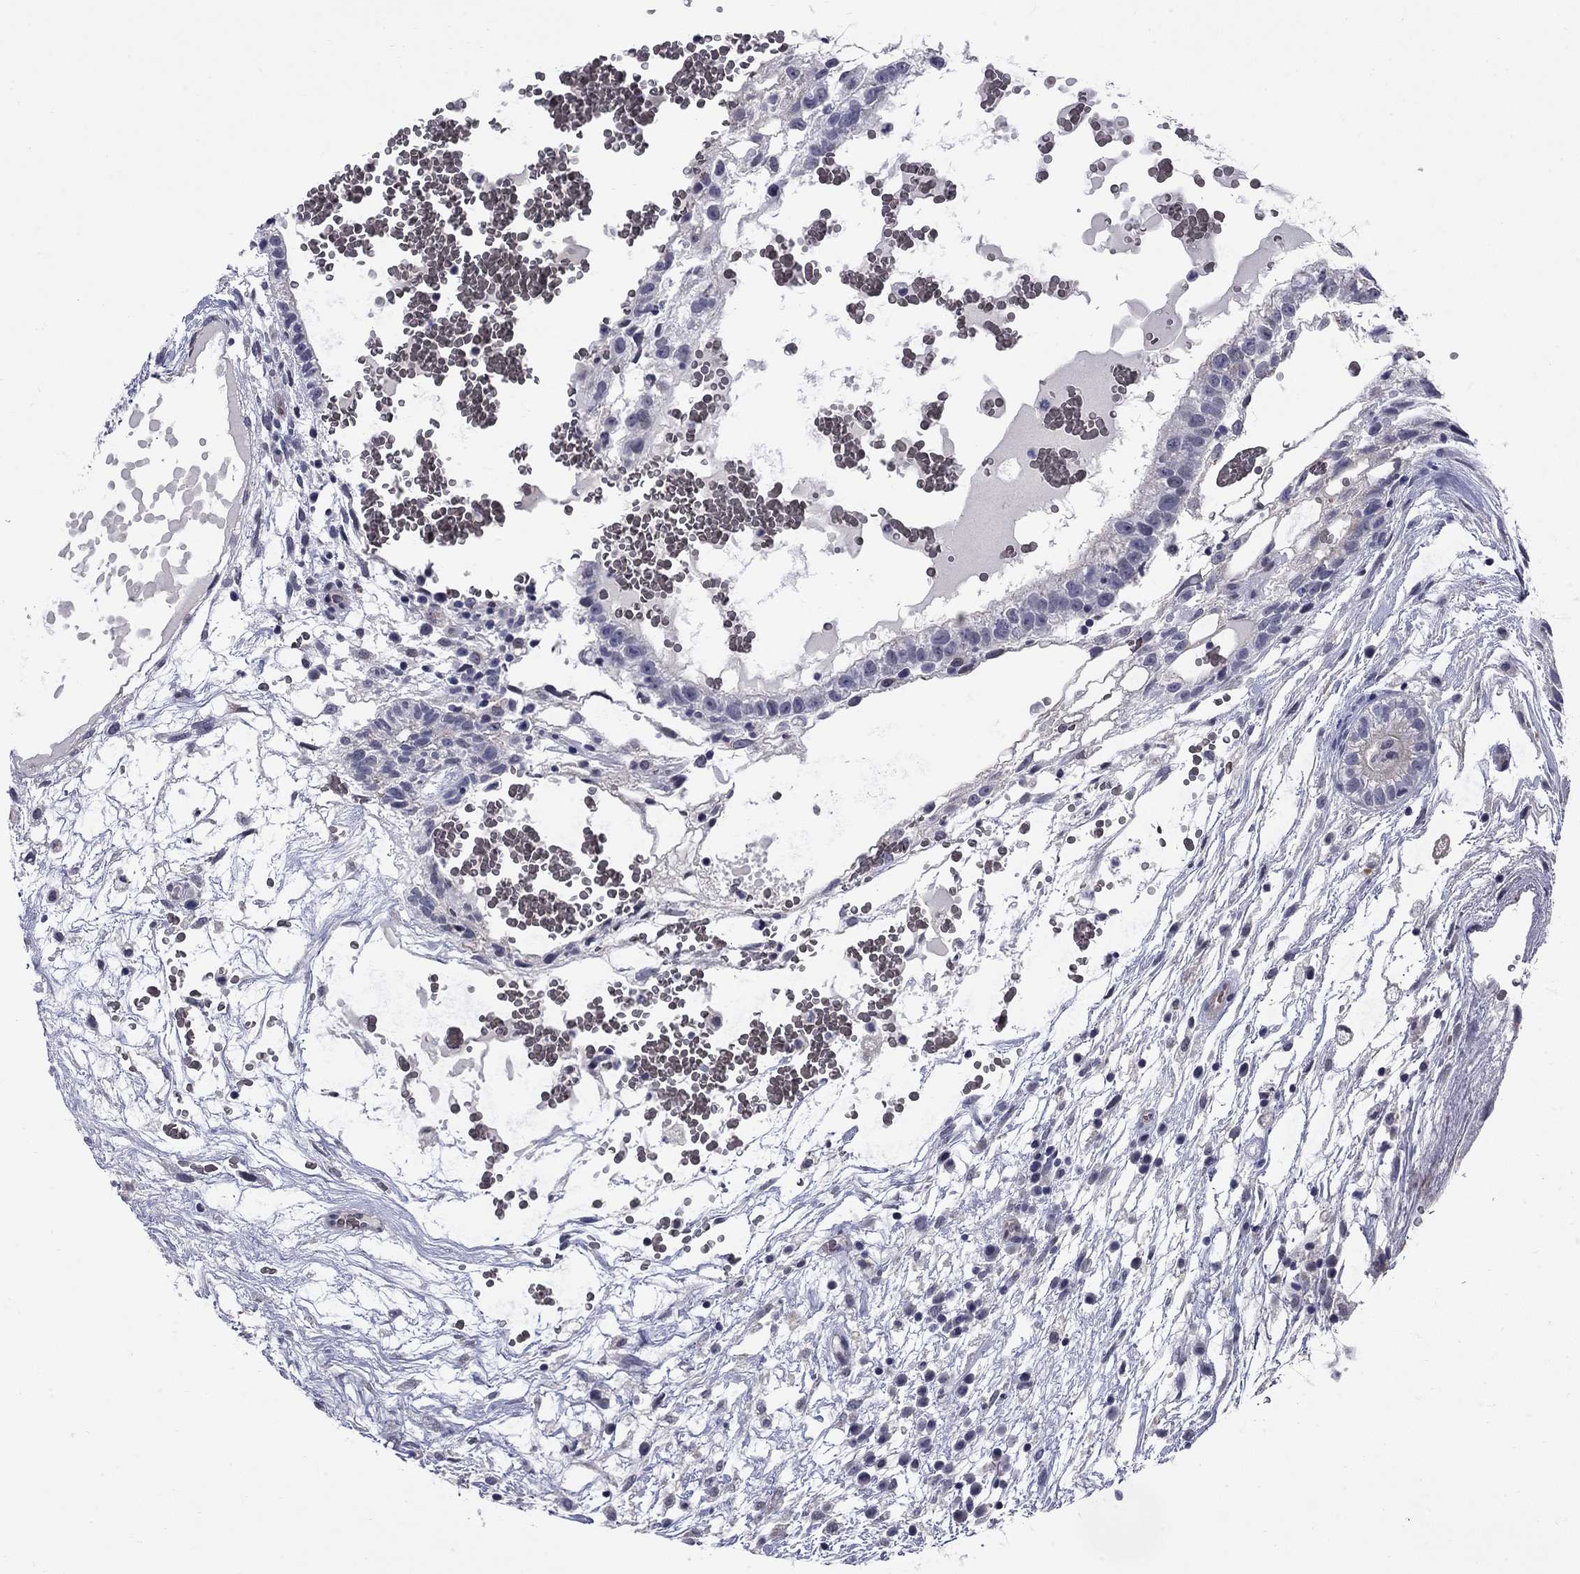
{"staining": {"intensity": "negative", "quantity": "none", "location": "none"}, "tissue": "testis cancer", "cell_type": "Tumor cells", "image_type": "cancer", "snomed": [{"axis": "morphology", "description": "Normal tissue, NOS"}, {"axis": "morphology", "description": "Carcinoma, Embryonal, NOS"}, {"axis": "topography", "description": "Testis"}], "caption": "Tumor cells show no significant positivity in testis embryonal carcinoma.", "gene": "HTR4", "patient": {"sex": "male", "age": 32}}